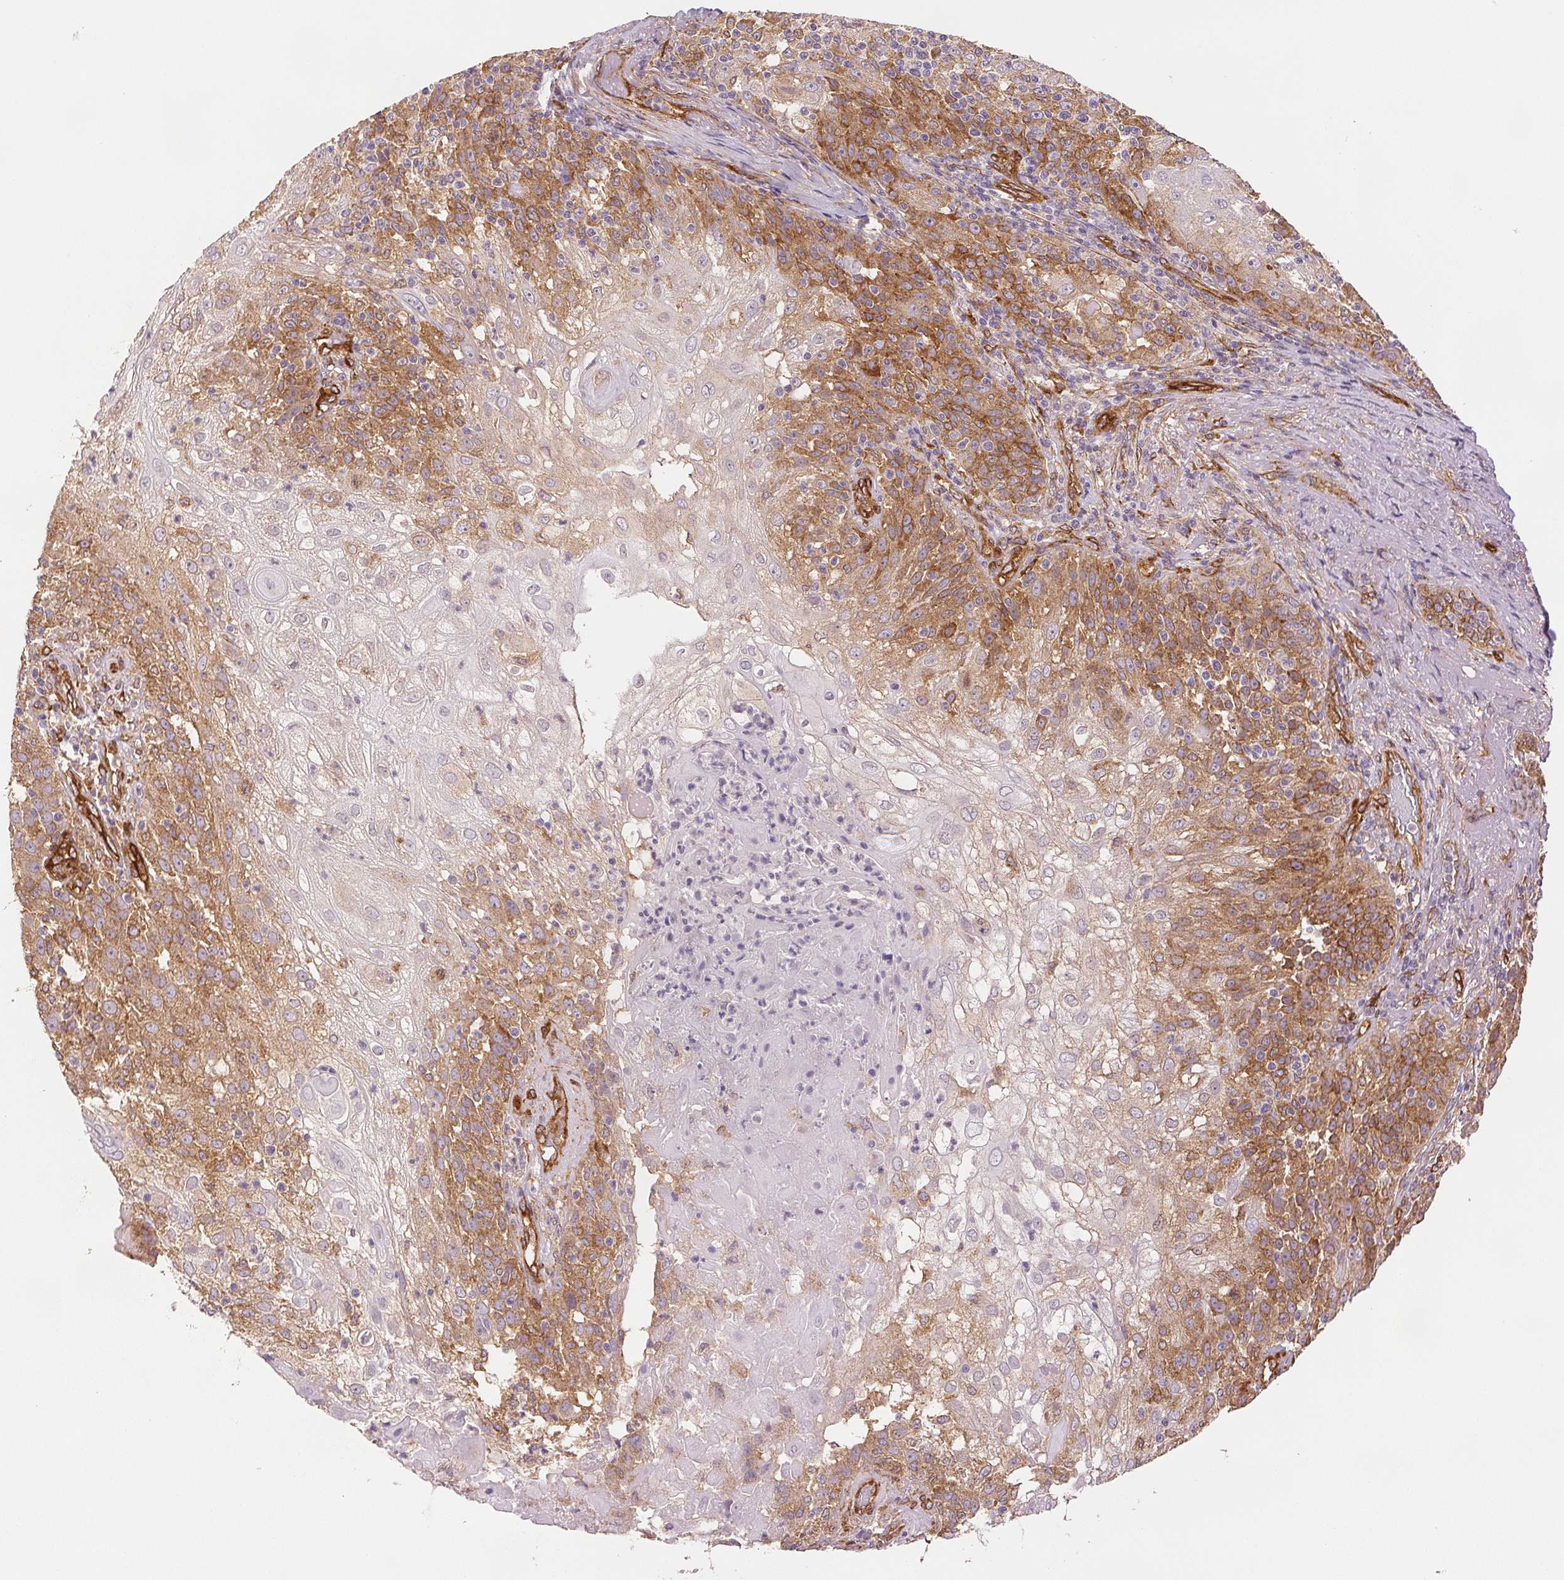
{"staining": {"intensity": "moderate", "quantity": "25%-75%", "location": "cytoplasmic/membranous"}, "tissue": "skin cancer", "cell_type": "Tumor cells", "image_type": "cancer", "snomed": [{"axis": "morphology", "description": "Normal tissue, NOS"}, {"axis": "morphology", "description": "Squamous cell carcinoma, NOS"}, {"axis": "topography", "description": "Skin"}], "caption": "This micrograph displays skin cancer (squamous cell carcinoma) stained with immunohistochemistry to label a protein in brown. The cytoplasmic/membranous of tumor cells show moderate positivity for the protein. Nuclei are counter-stained blue.", "gene": "DIAPH2", "patient": {"sex": "female", "age": 83}}